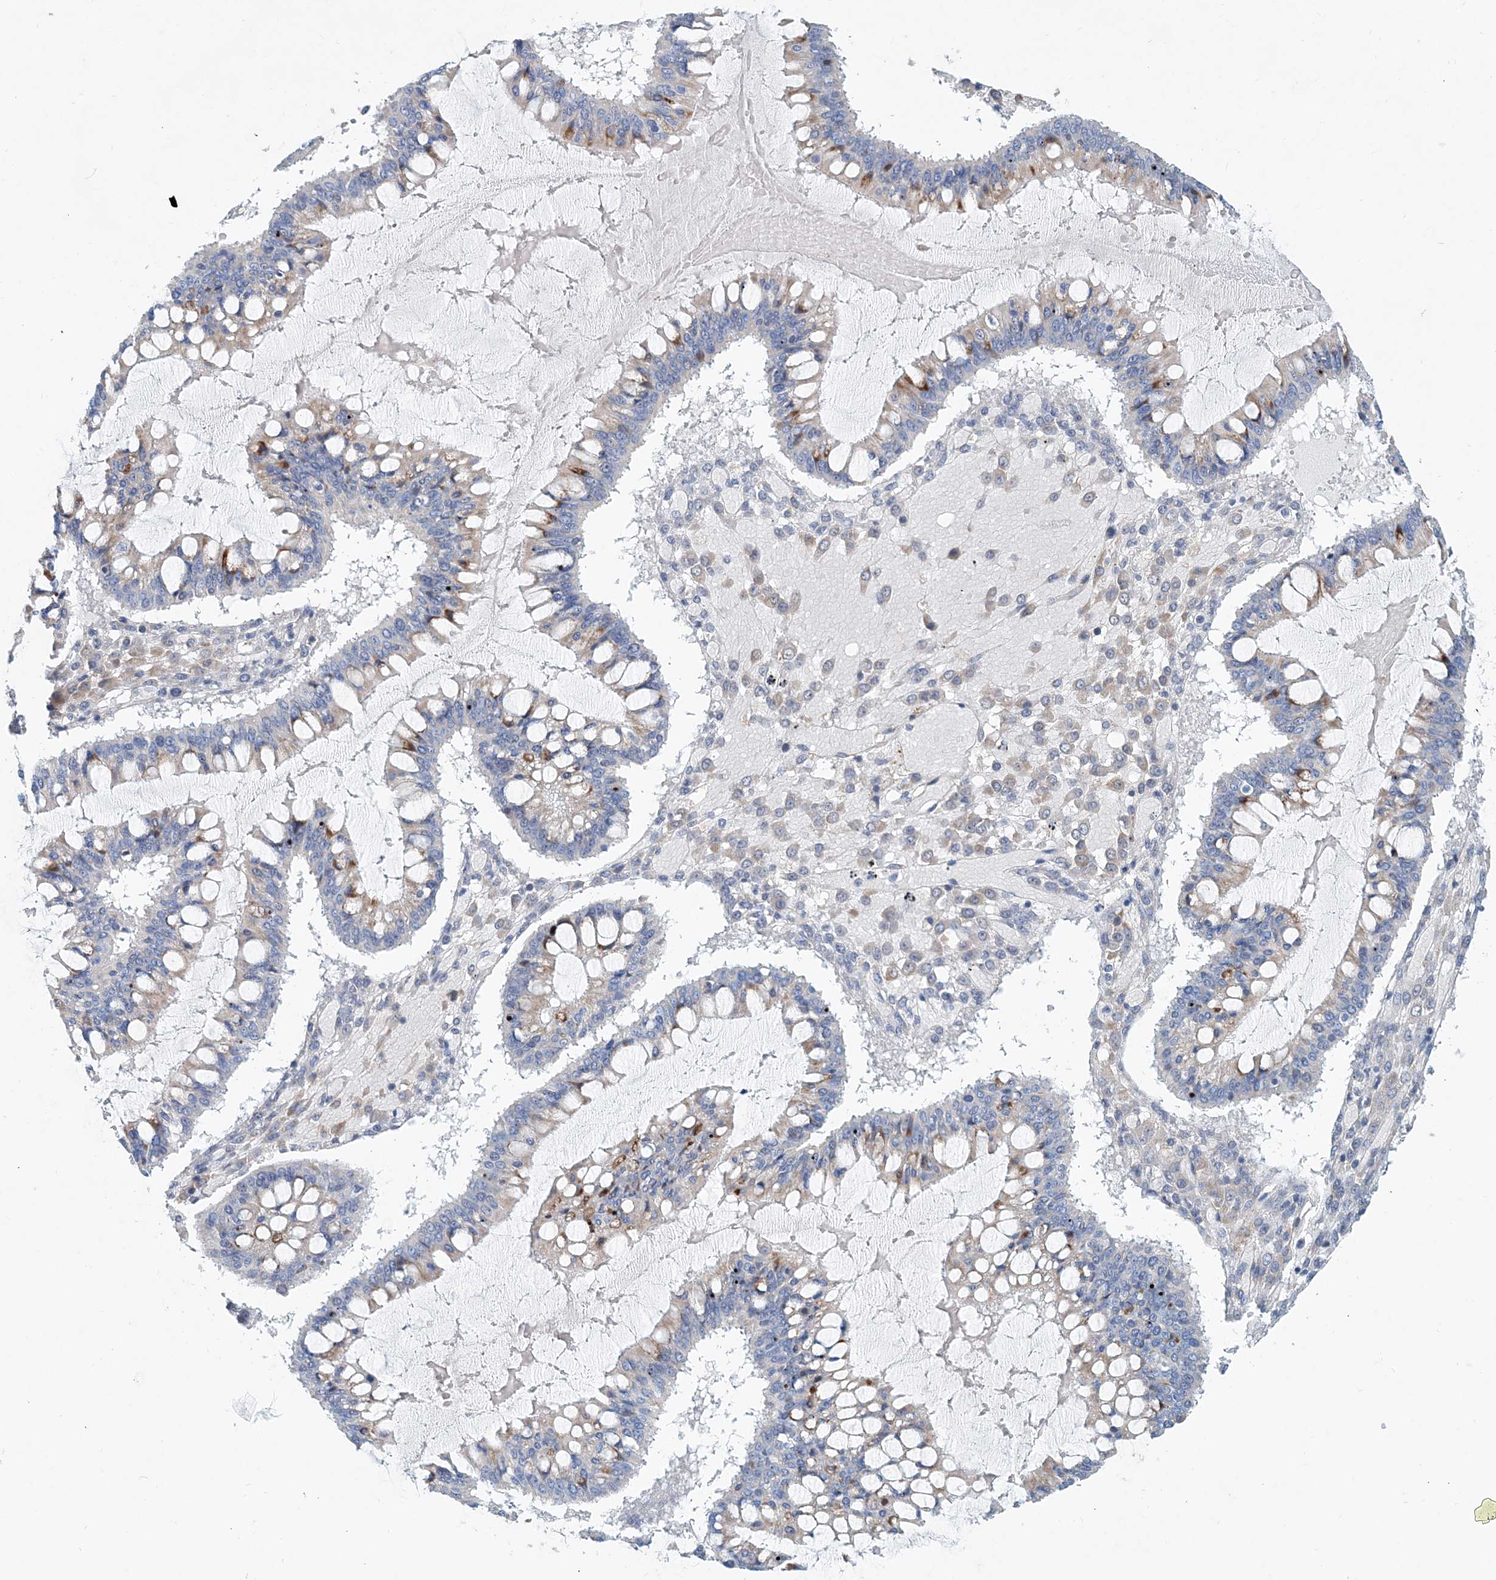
{"staining": {"intensity": "negative", "quantity": "none", "location": "none"}, "tissue": "ovarian cancer", "cell_type": "Tumor cells", "image_type": "cancer", "snomed": [{"axis": "morphology", "description": "Cystadenocarcinoma, mucinous, NOS"}, {"axis": "topography", "description": "Ovary"}], "caption": "The immunohistochemistry (IHC) micrograph has no significant staining in tumor cells of mucinous cystadenocarcinoma (ovarian) tissue.", "gene": "PFN2", "patient": {"sex": "female", "age": 73}}